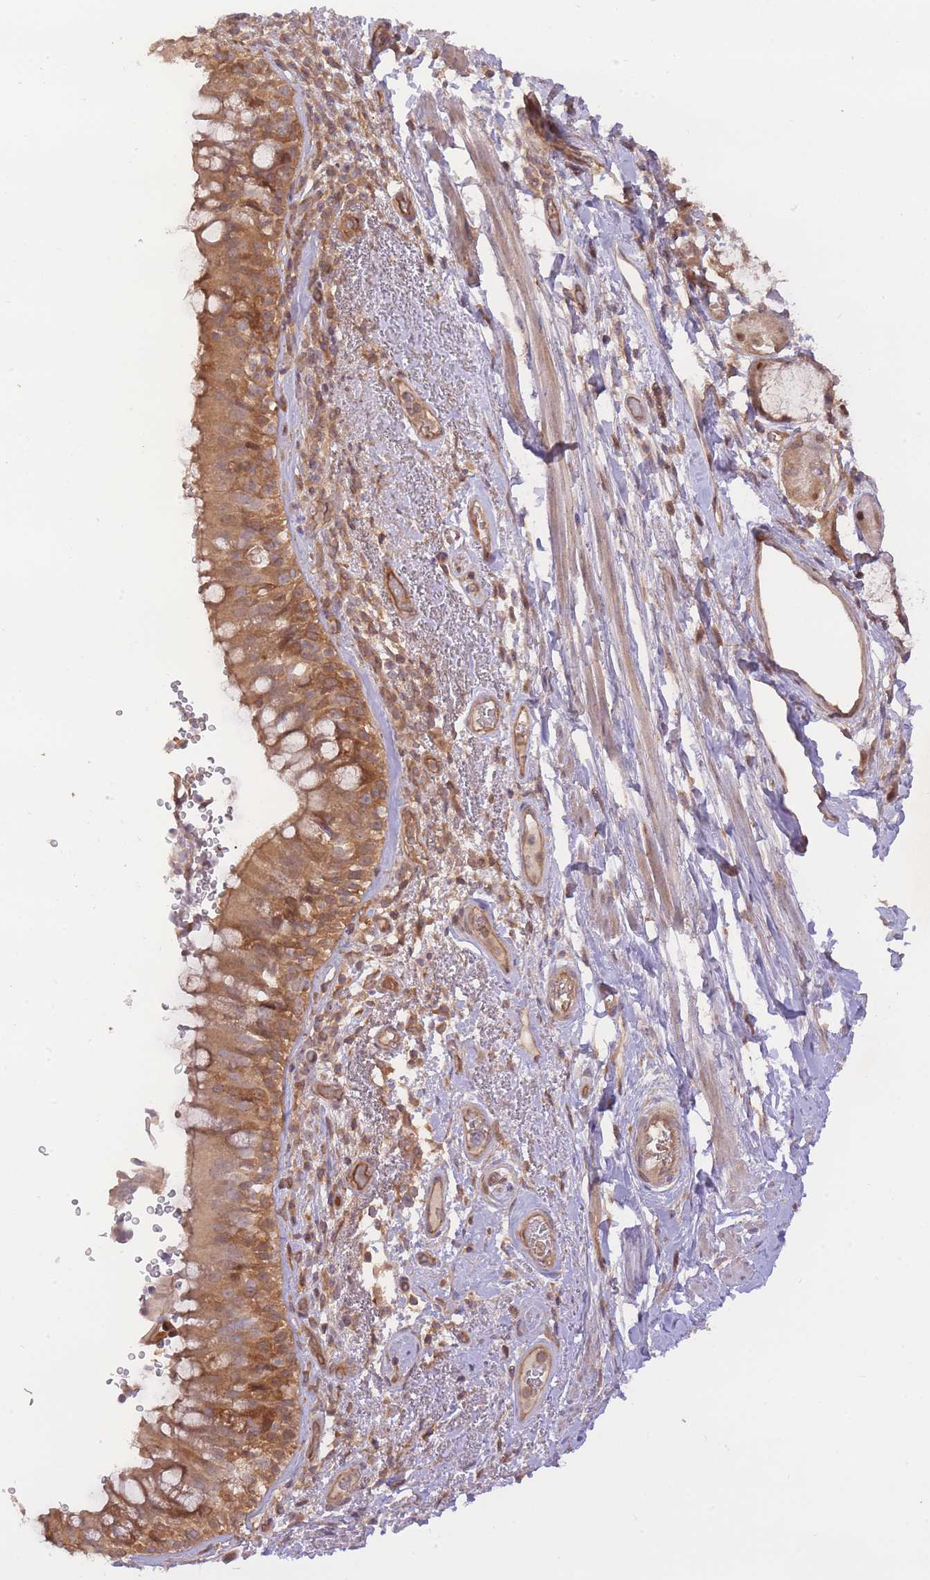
{"staining": {"intensity": "moderate", "quantity": ">75%", "location": "cytoplasmic/membranous"}, "tissue": "bronchus", "cell_type": "Respiratory epithelial cells", "image_type": "normal", "snomed": [{"axis": "morphology", "description": "Normal tissue, NOS"}, {"axis": "topography", "description": "Cartilage tissue"}, {"axis": "topography", "description": "Bronchus"}], "caption": "IHC image of benign bronchus: bronchus stained using immunohistochemistry (IHC) shows medium levels of moderate protein expression localized specifically in the cytoplasmic/membranous of respiratory epithelial cells, appearing as a cytoplasmic/membranous brown color.", "gene": "PREP", "patient": {"sex": "male", "age": 63}}